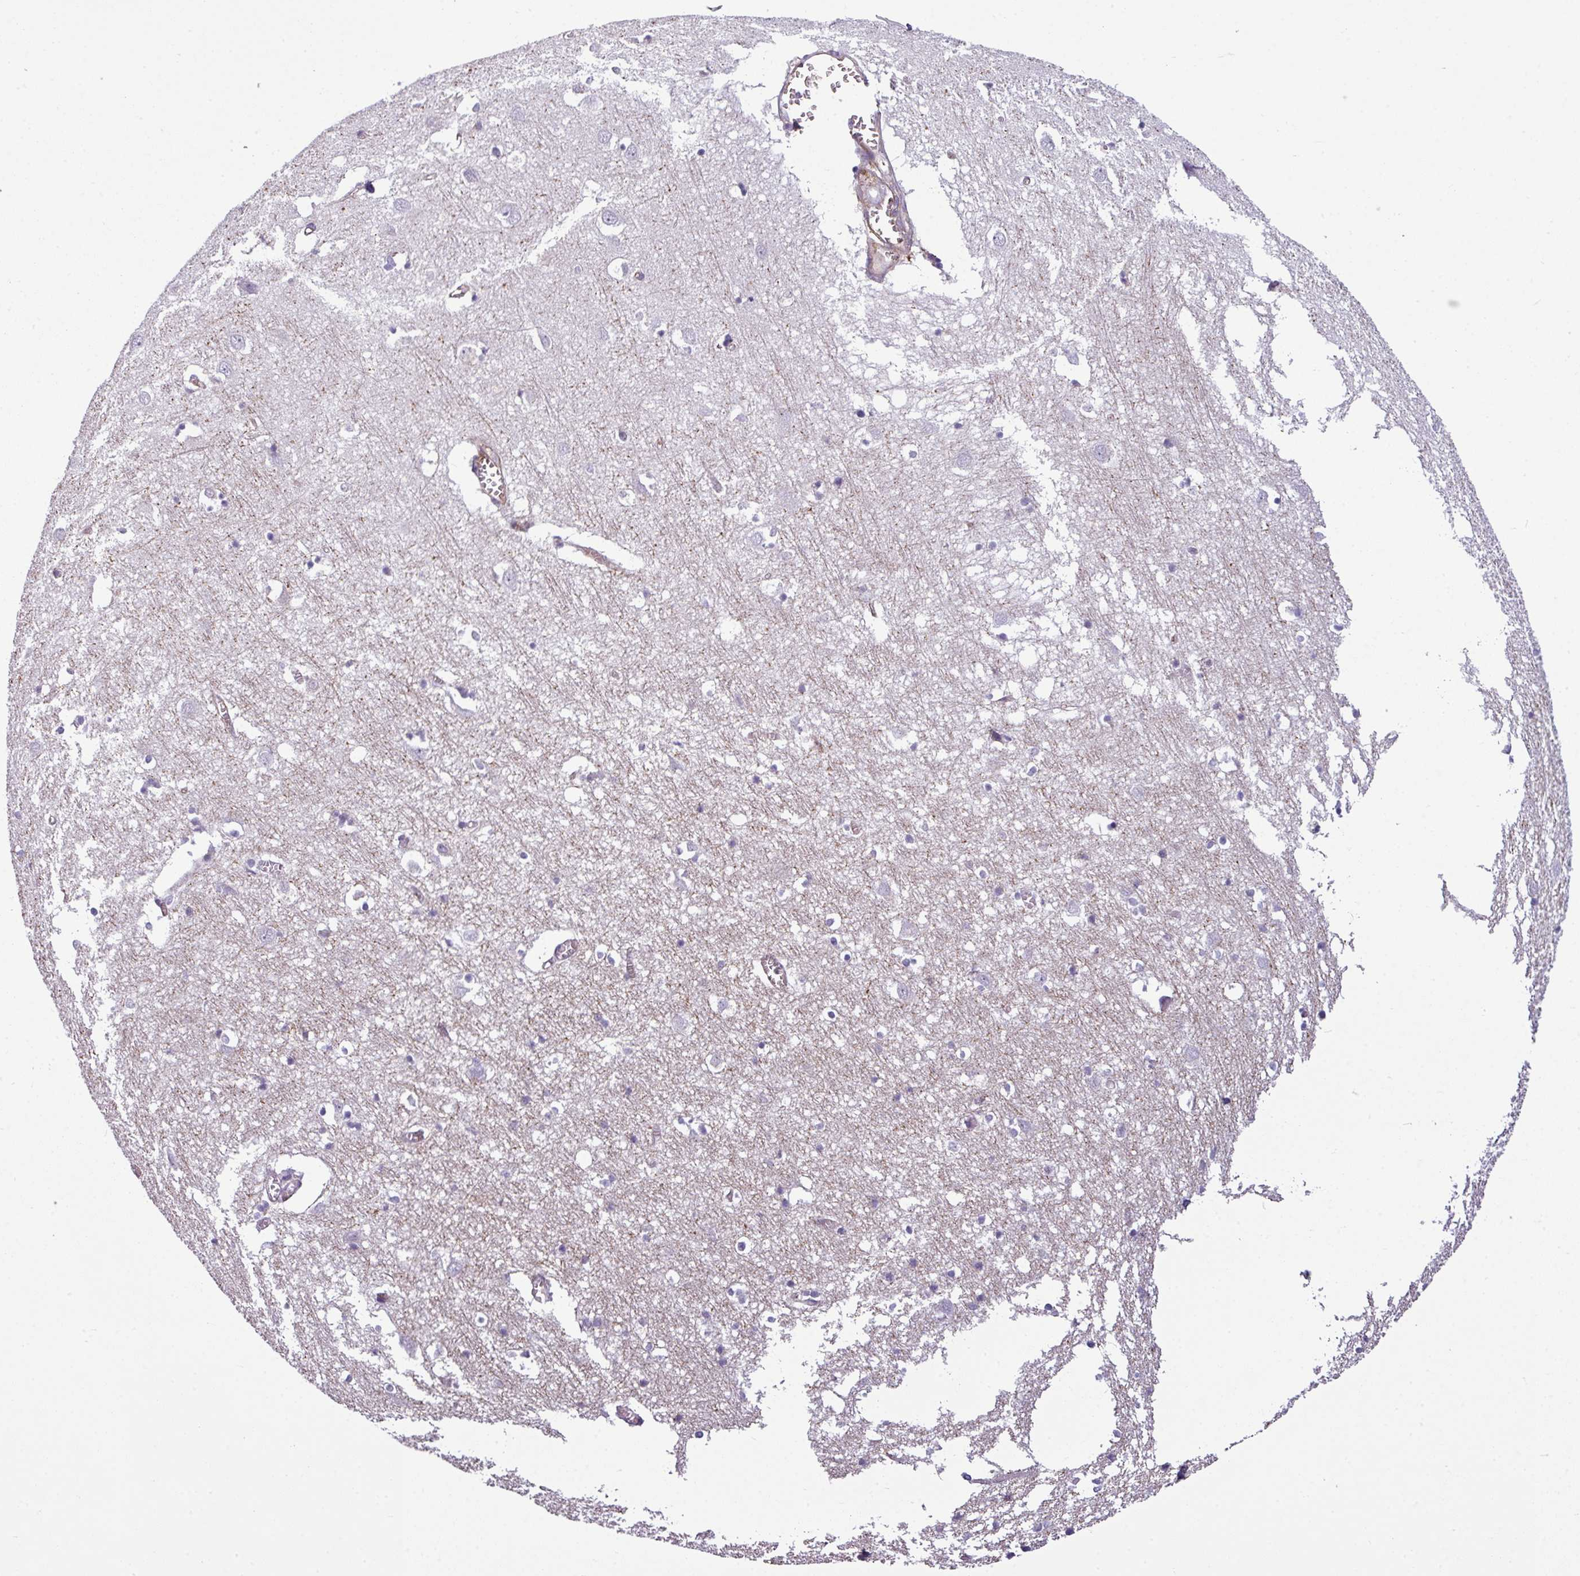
{"staining": {"intensity": "negative", "quantity": "none", "location": "none"}, "tissue": "cerebral cortex", "cell_type": "Endothelial cells", "image_type": "normal", "snomed": [{"axis": "morphology", "description": "Normal tissue, NOS"}, {"axis": "topography", "description": "Cerebral cortex"}], "caption": "IHC of normal human cerebral cortex displays no positivity in endothelial cells.", "gene": "XNDC1N", "patient": {"sex": "male", "age": 70}}